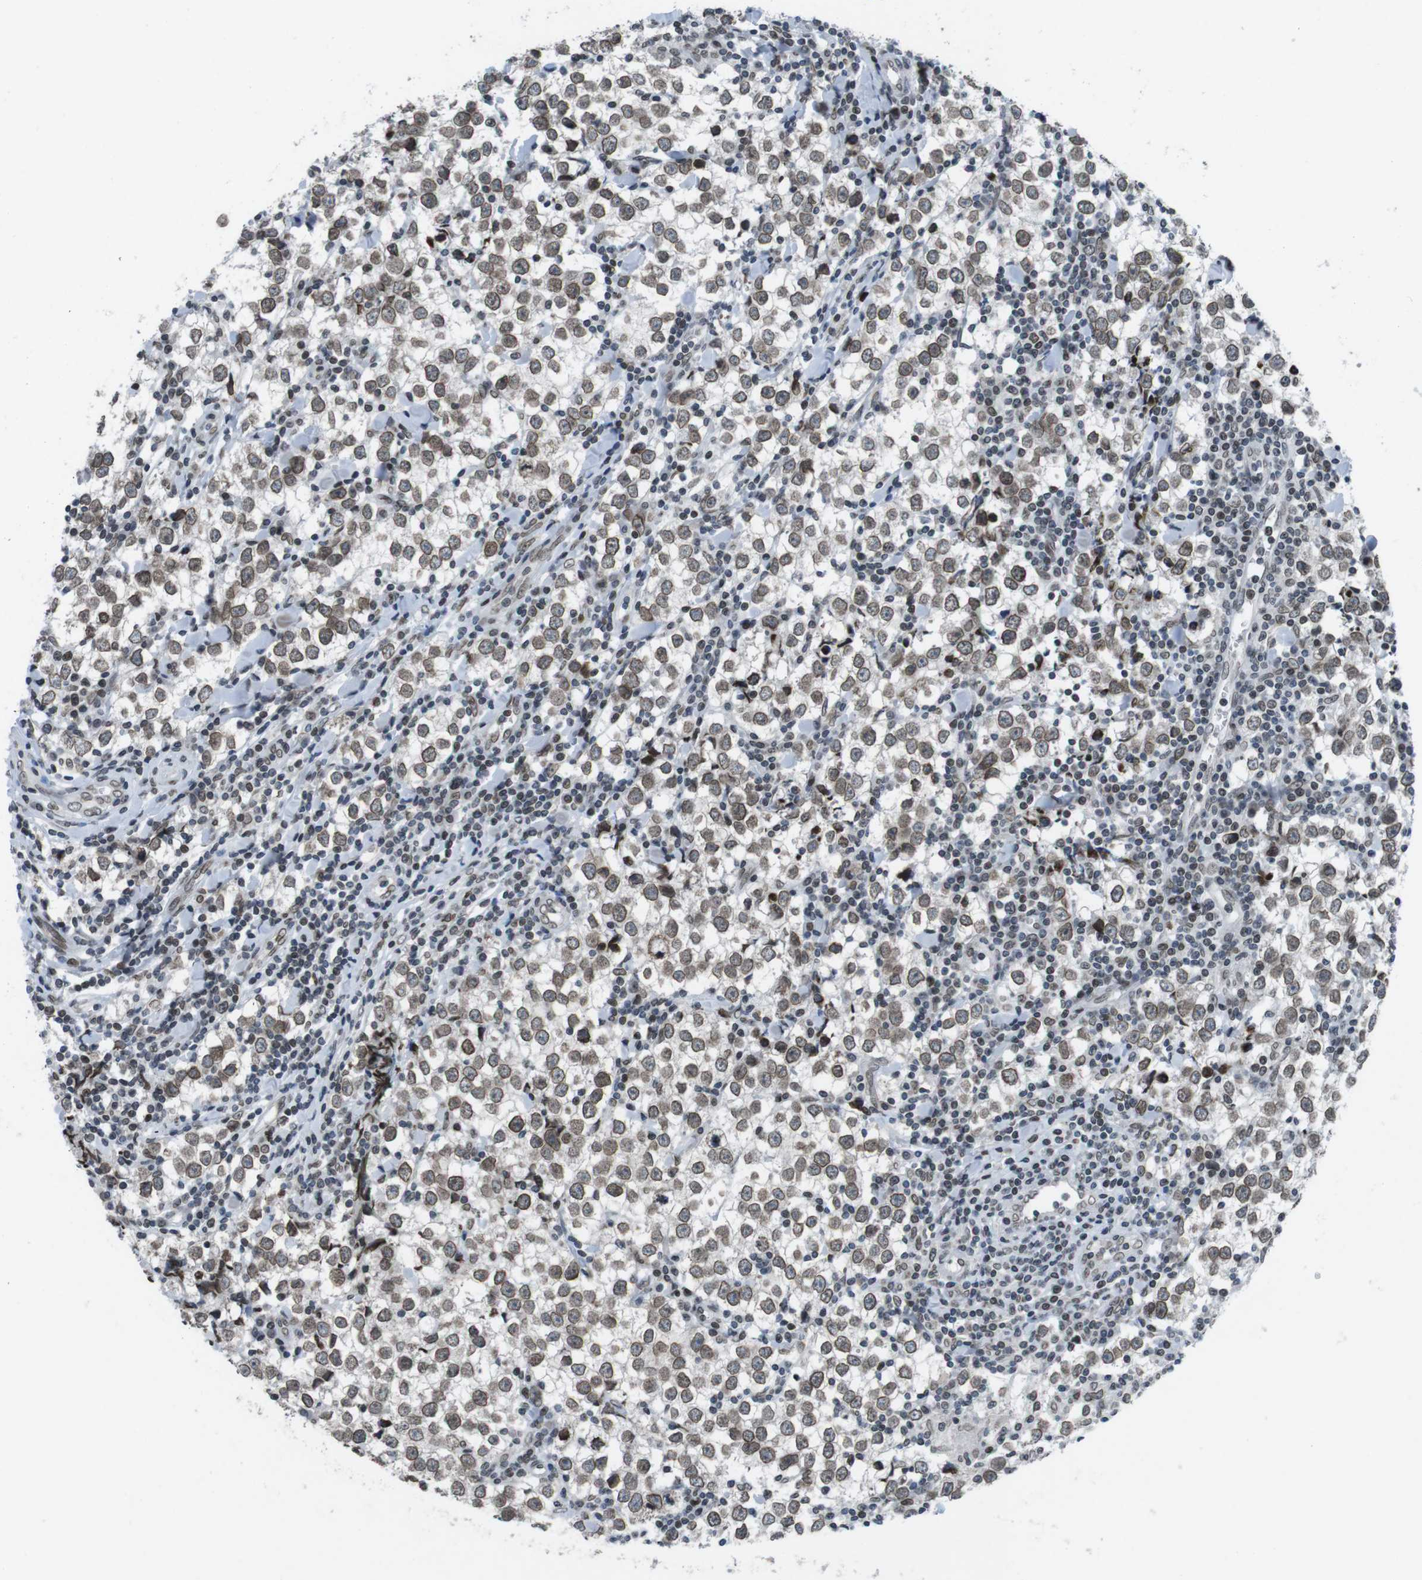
{"staining": {"intensity": "moderate", "quantity": ">75%", "location": "cytoplasmic/membranous,nuclear"}, "tissue": "testis cancer", "cell_type": "Tumor cells", "image_type": "cancer", "snomed": [{"axis": "morphology", "description": "Seminoma, NOS"}, {"axis": "morphology", "description": "Carcinoma, Embryonal, NOS"}, {"axis": "topography", "description": "Testis"}], "caption": "A high-resolution histopathology image shows immunohistochemistry staining of testis cancer (seminoma), which shows moderate cytoplasmic/membranous and nuclear staining in about >75% of tumor cells. Nuclei are stained in blue.", "gene": "MAD1L1", "patient": {"sex": "male", "age": 36}}